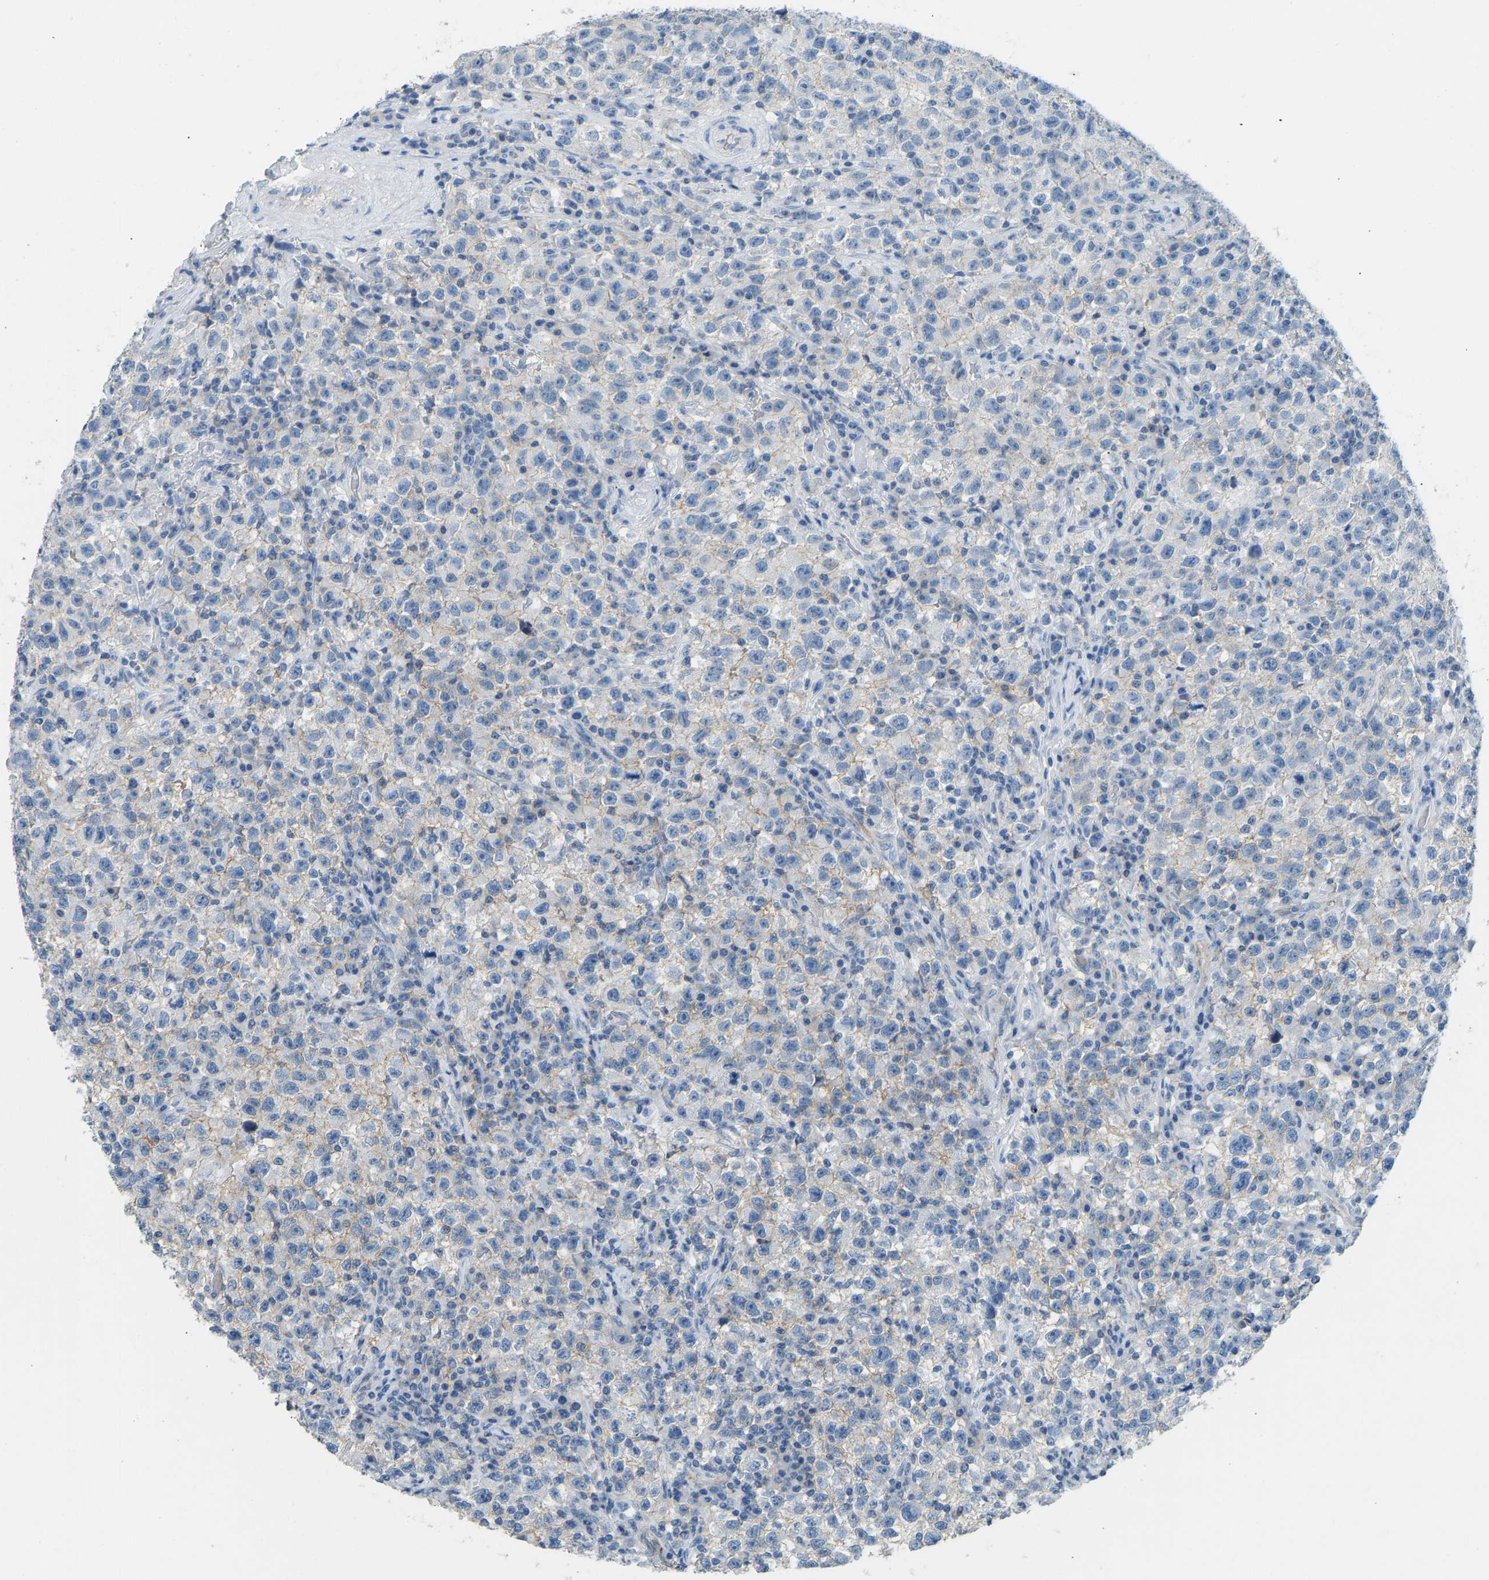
{"staining": {"intensity": "weak", "quantity": "<25%", "location": "cytoplasmic/membranous"}, "tissue": "testis cancer", "cell_type": "Tumor cells", "image_type": "cancer", "snomed": [{"axis": "morphology", "description": "Seminoma, NOS"}, {"axis": "topography", "description": "Testis"}], "caption": "This is an immunohistochemistry histopathology image of testis cancer (seminoma). There is no staining in tumor cells.", "gene": "ATP1A1", "patient": {"sex": "male", "age": 22}}